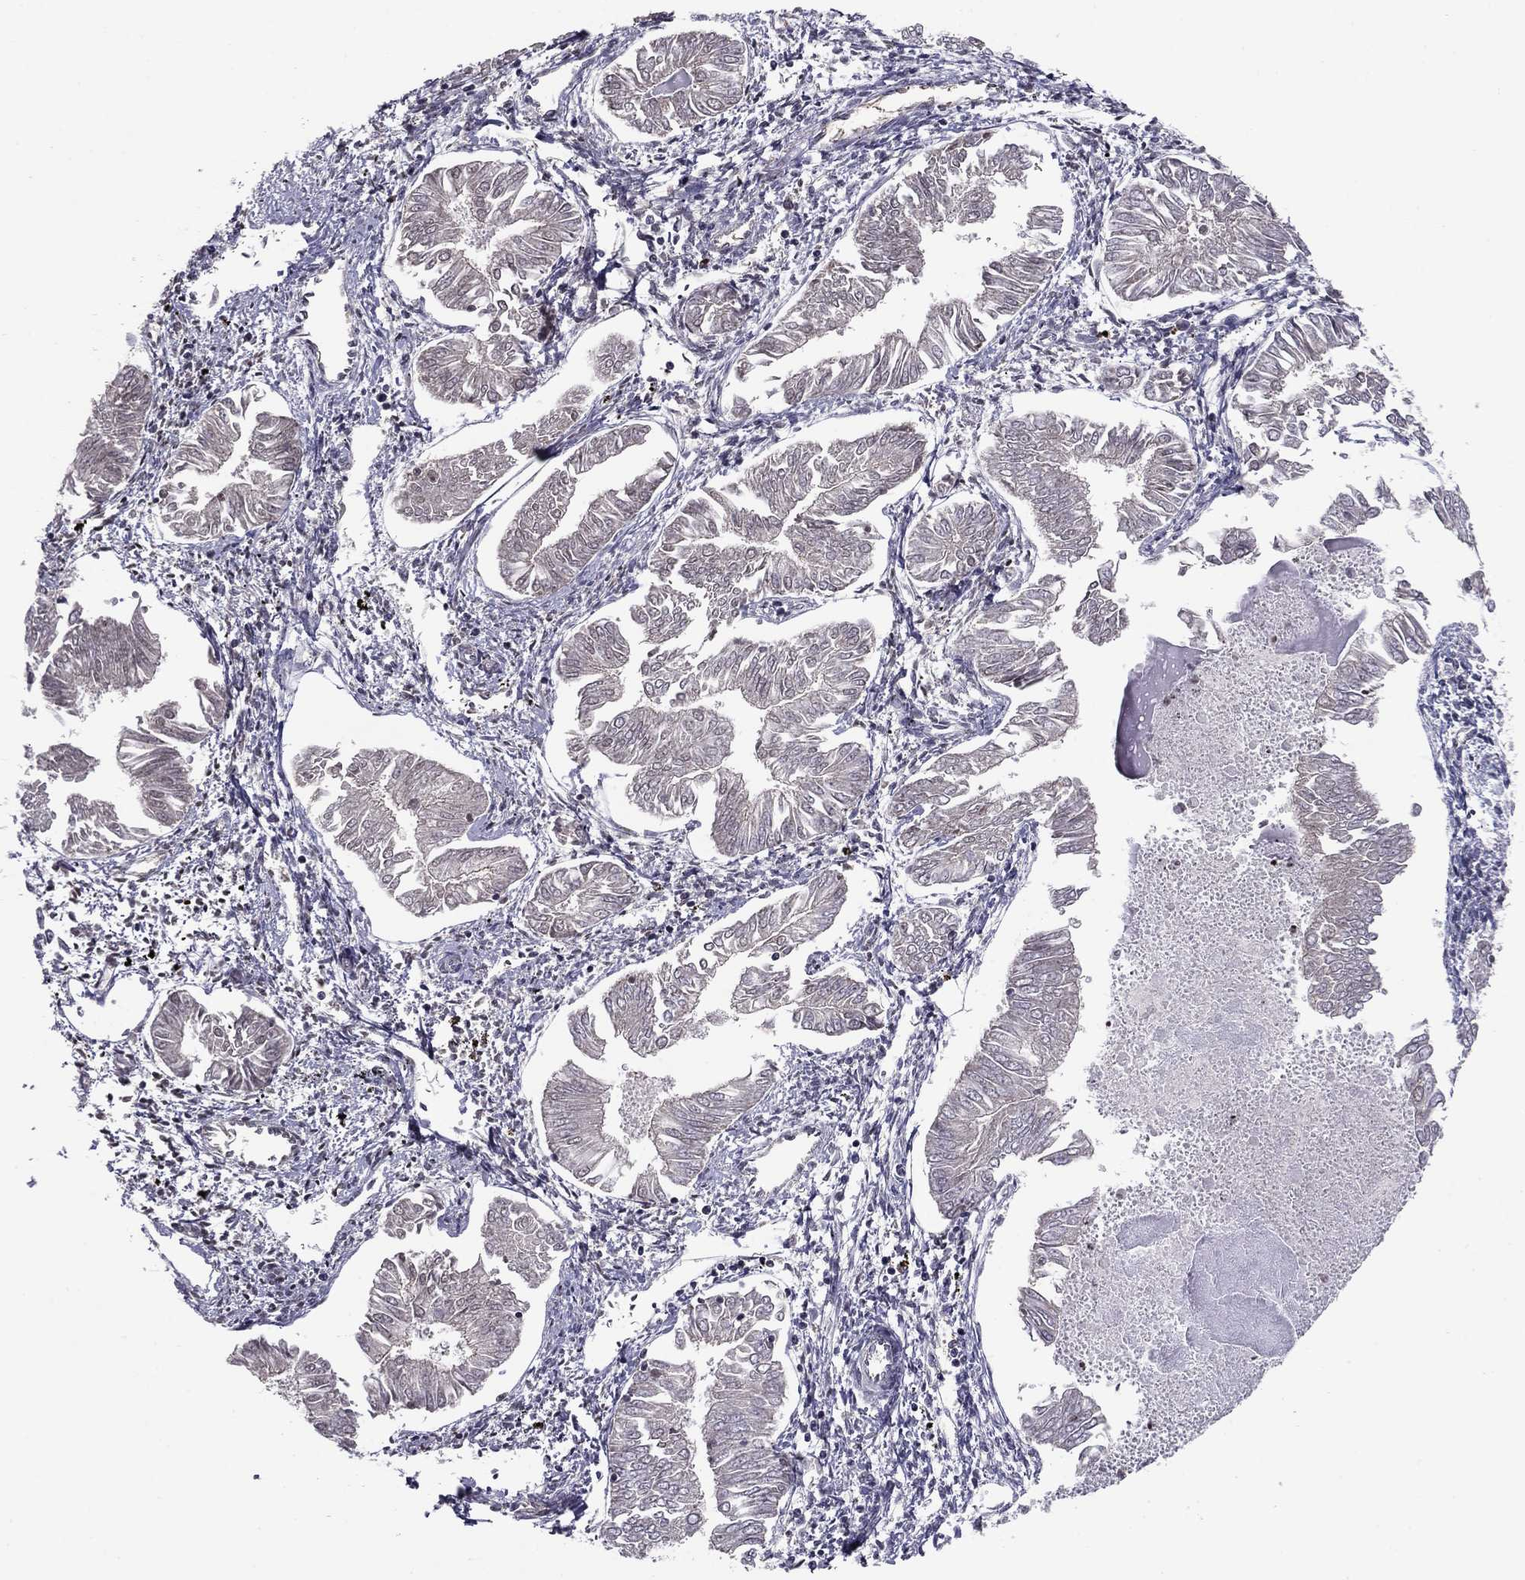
{"staining": {"intensity": "negative", "quantity": "none", "location": "none"}, "tissue": "endometrial cancer", "cell_type": "Tumor cells", "image_type": "cancer", "snomed": [{"axis": "morphology", "description": "Adenocarcinoma, NOS"}, {"axis": "topography", "description": "Endometrium"}], "caption": "This is an immunohistochemistry histopathology image of endometrial adenocarcinoma. There is no positivity in tumor cells.", "gene": "HCN1", "patient": {"sex": "female", "age": 53}}